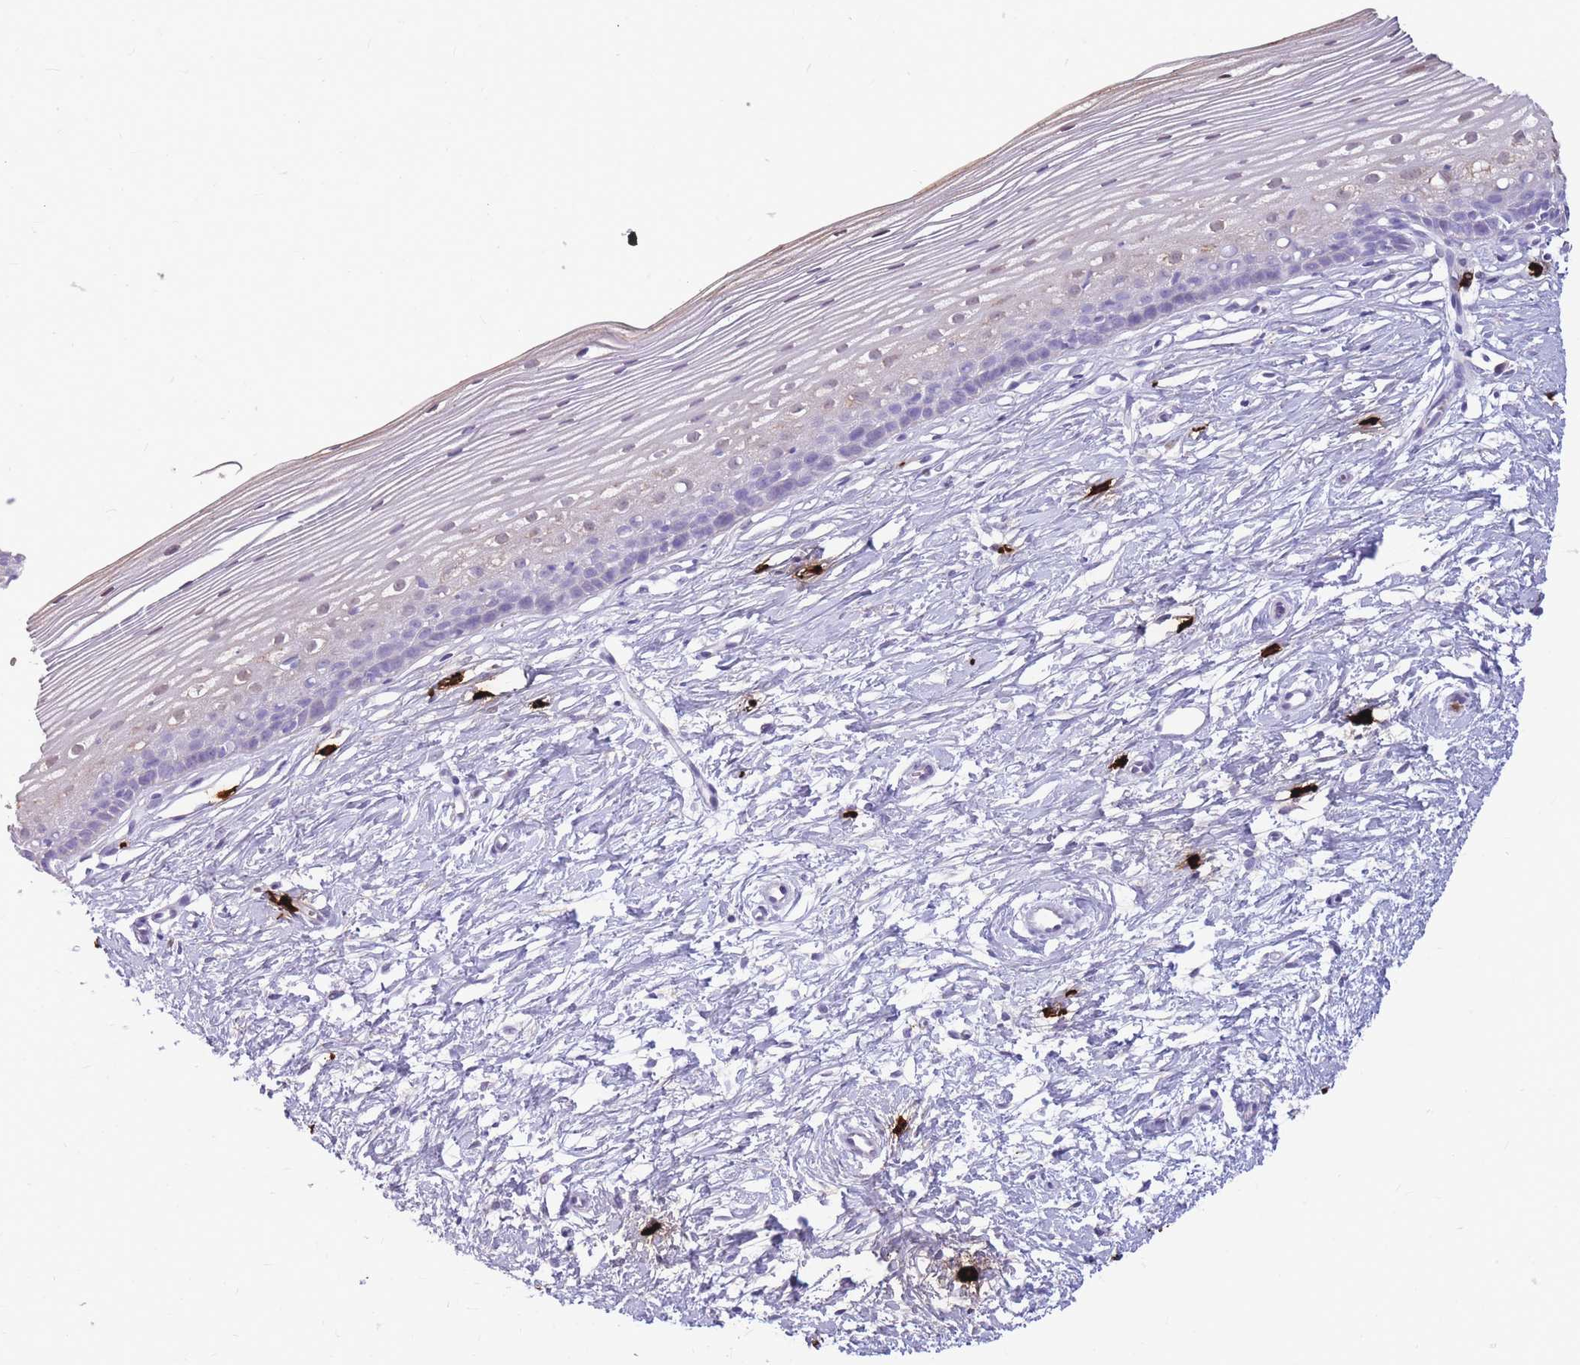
{"staining": {"intensity": "negative", "quantity": "none", "location": "none"}, "tissue": "cervix", "cell_type": "Glandular cells", "image_type": "normal", "snomed": [{"axis": "morphology", "description": "Normal tissue, NOS"}, {"axis": "topography", "description": "Cervix"}], "caption": "Image shows no protein positivity in glandular cells of unremarkable cervix.", "gene": "TPSAB1", "patient": {"sex": "female", "age": 40}}